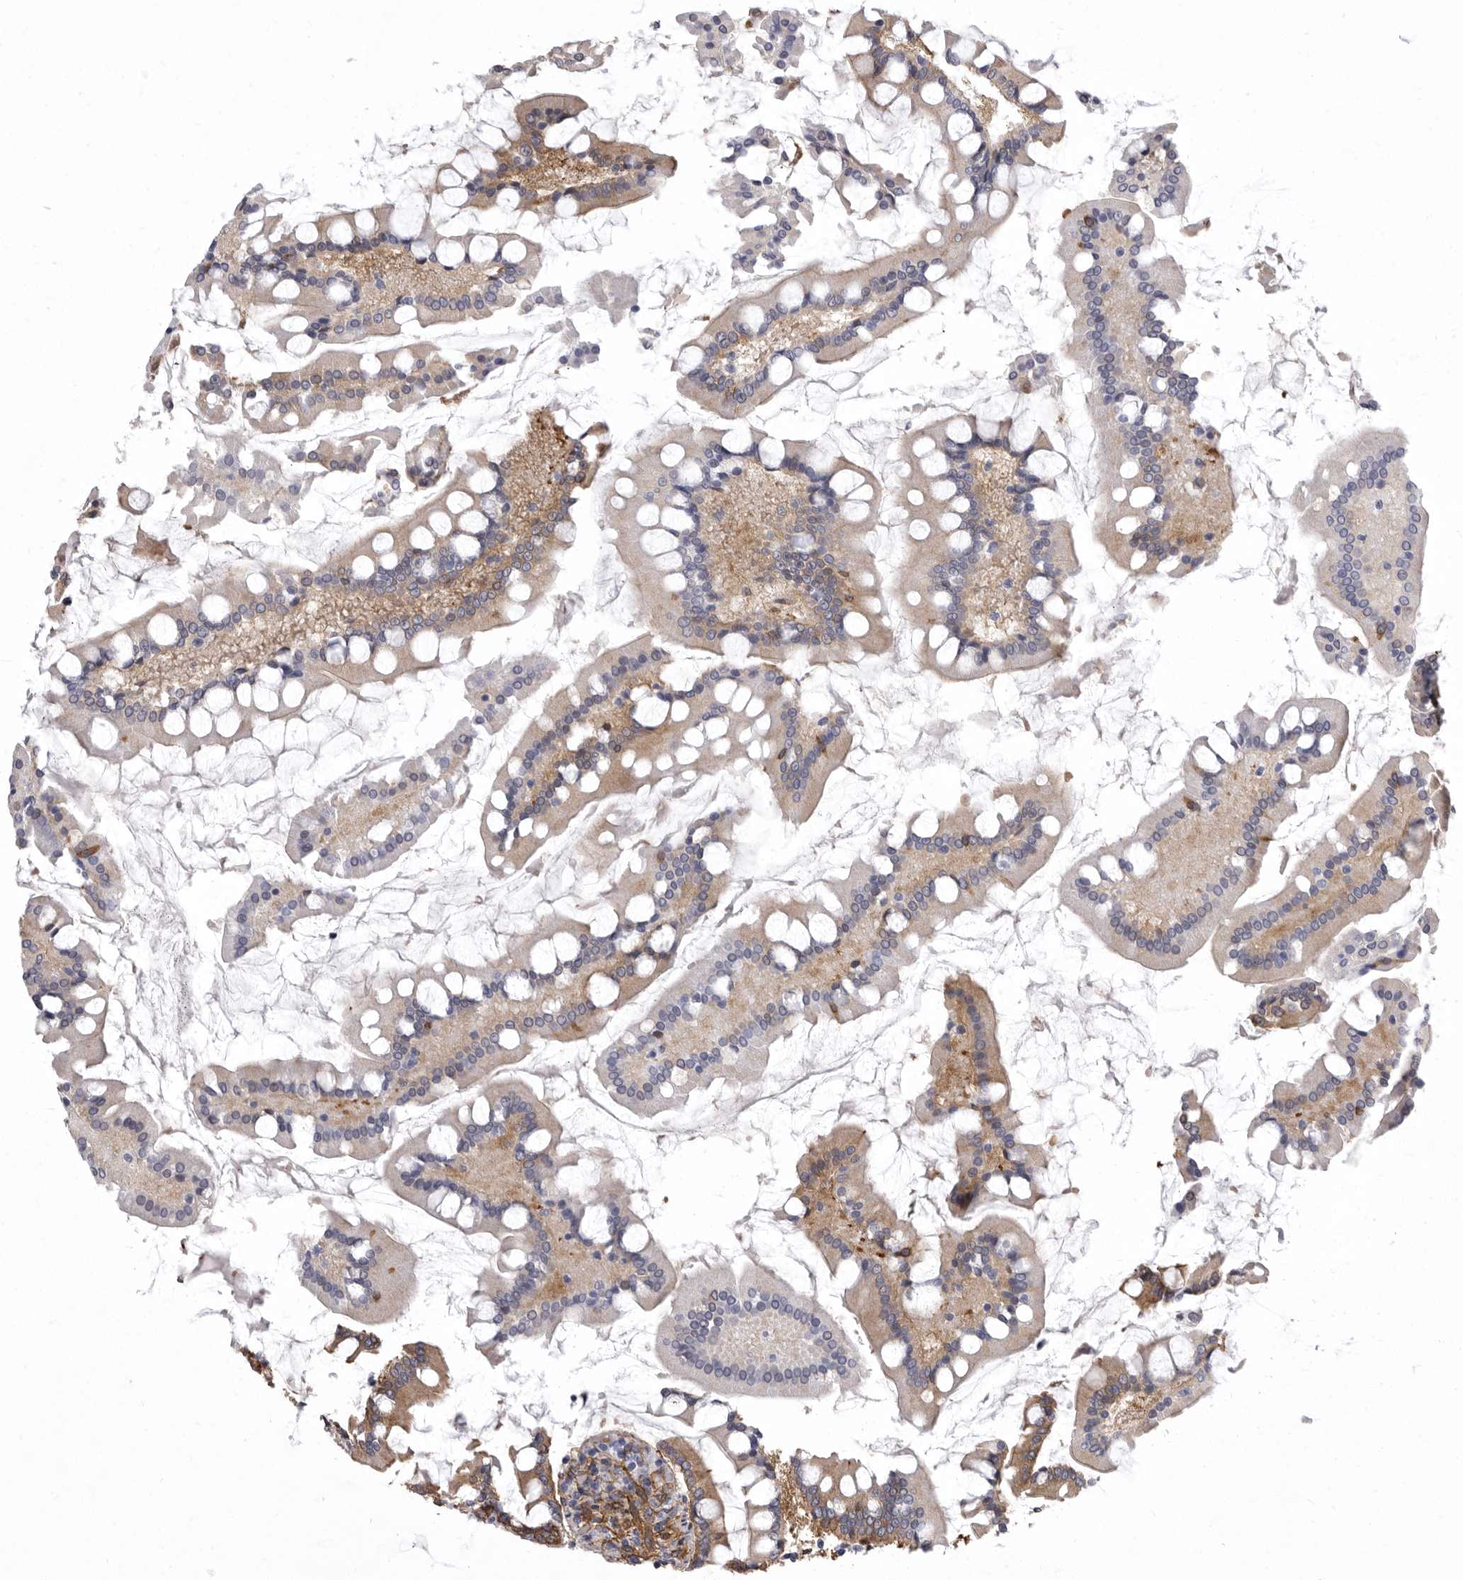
{"staining": {"intensity": "moderate", "quantity": "25%-75%", "location": "cytoplasmic/membranous"}, "tissue": "small intestine", "cell_type": "Glandular cells", "image_type": "normal", "snomed": [{"axis": "morphology", "description": "Normal tissue, NOS"}, {"axis": "topography", "description": "Small intestine"}], "caption": "The photomicrograph displays staining of unremarkable small intestine, revealing moderate cytoplasmic/membranous protein expression (brown color) within glandular cells. The staining was performed using DAB (3,3'-diaminobenzidine), with brown indicating positive protein expression. Nuclei are stained blue with hematoxylin.", "gene": "ENAH", "patient": {"sex": "male", "age": 41}}